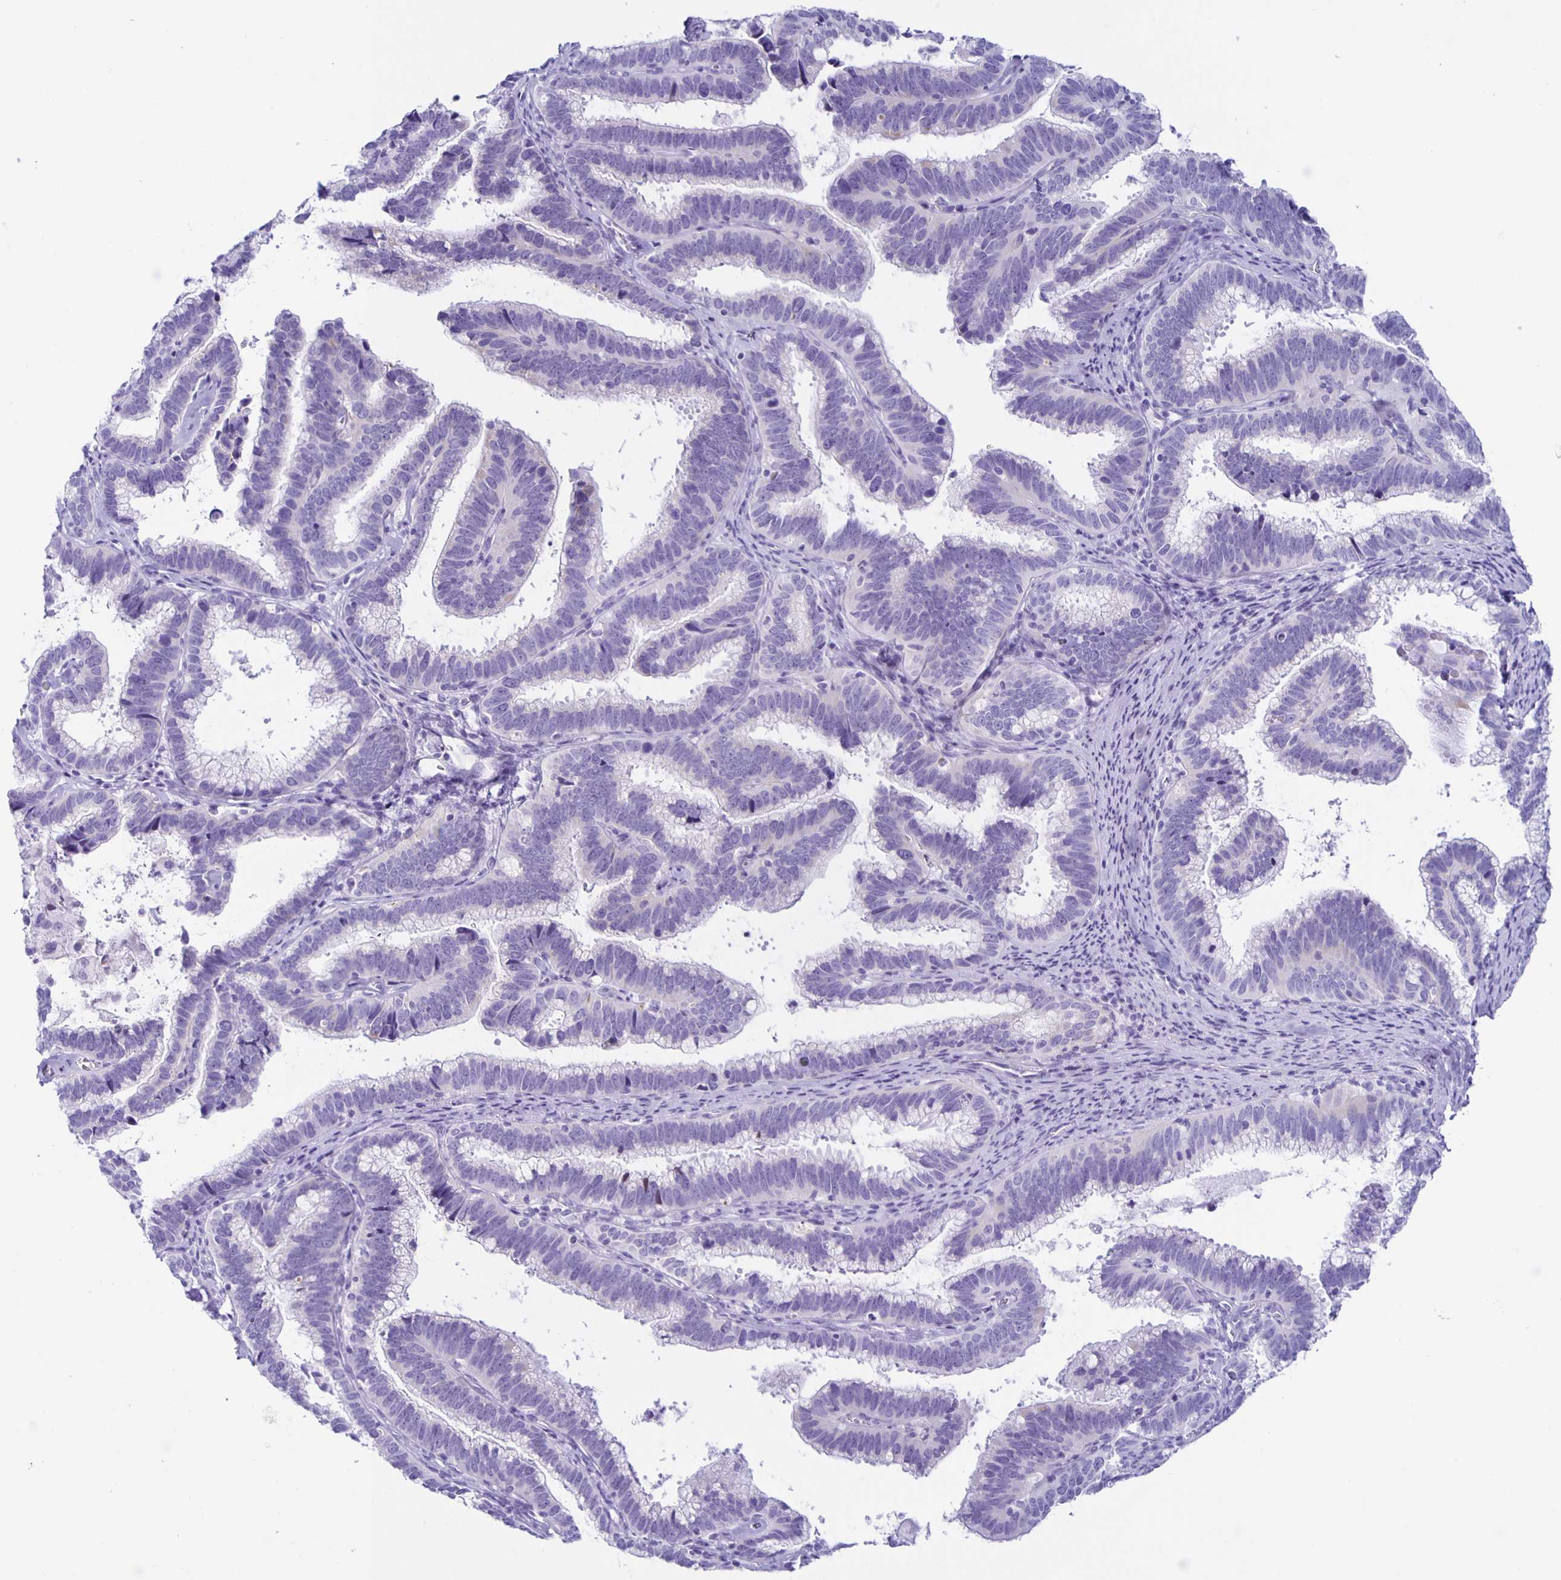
{"staining": {"intensity": "negative", "quantity": "none", "location": "none"}, "tissue": "cervical cancer", "cell_type": "Tumor cells", "image_type": "cancer", "snomed": [{"axis": "morphology", "description": "Adenocarcinoma, NOS"}, {"axis": "topography", "description": "Cervix"}], "caption": "Immunohistochemistry (IHC) photomicrograph of neoplastic tissue: adenocarcinoma (cervical) stained with DAB (3,3'-diaminobenzidine) reveals no significant protein positivity in tumor cells.", "gene": "AQP6", "patient": {"sex": "female", "age": 61}}